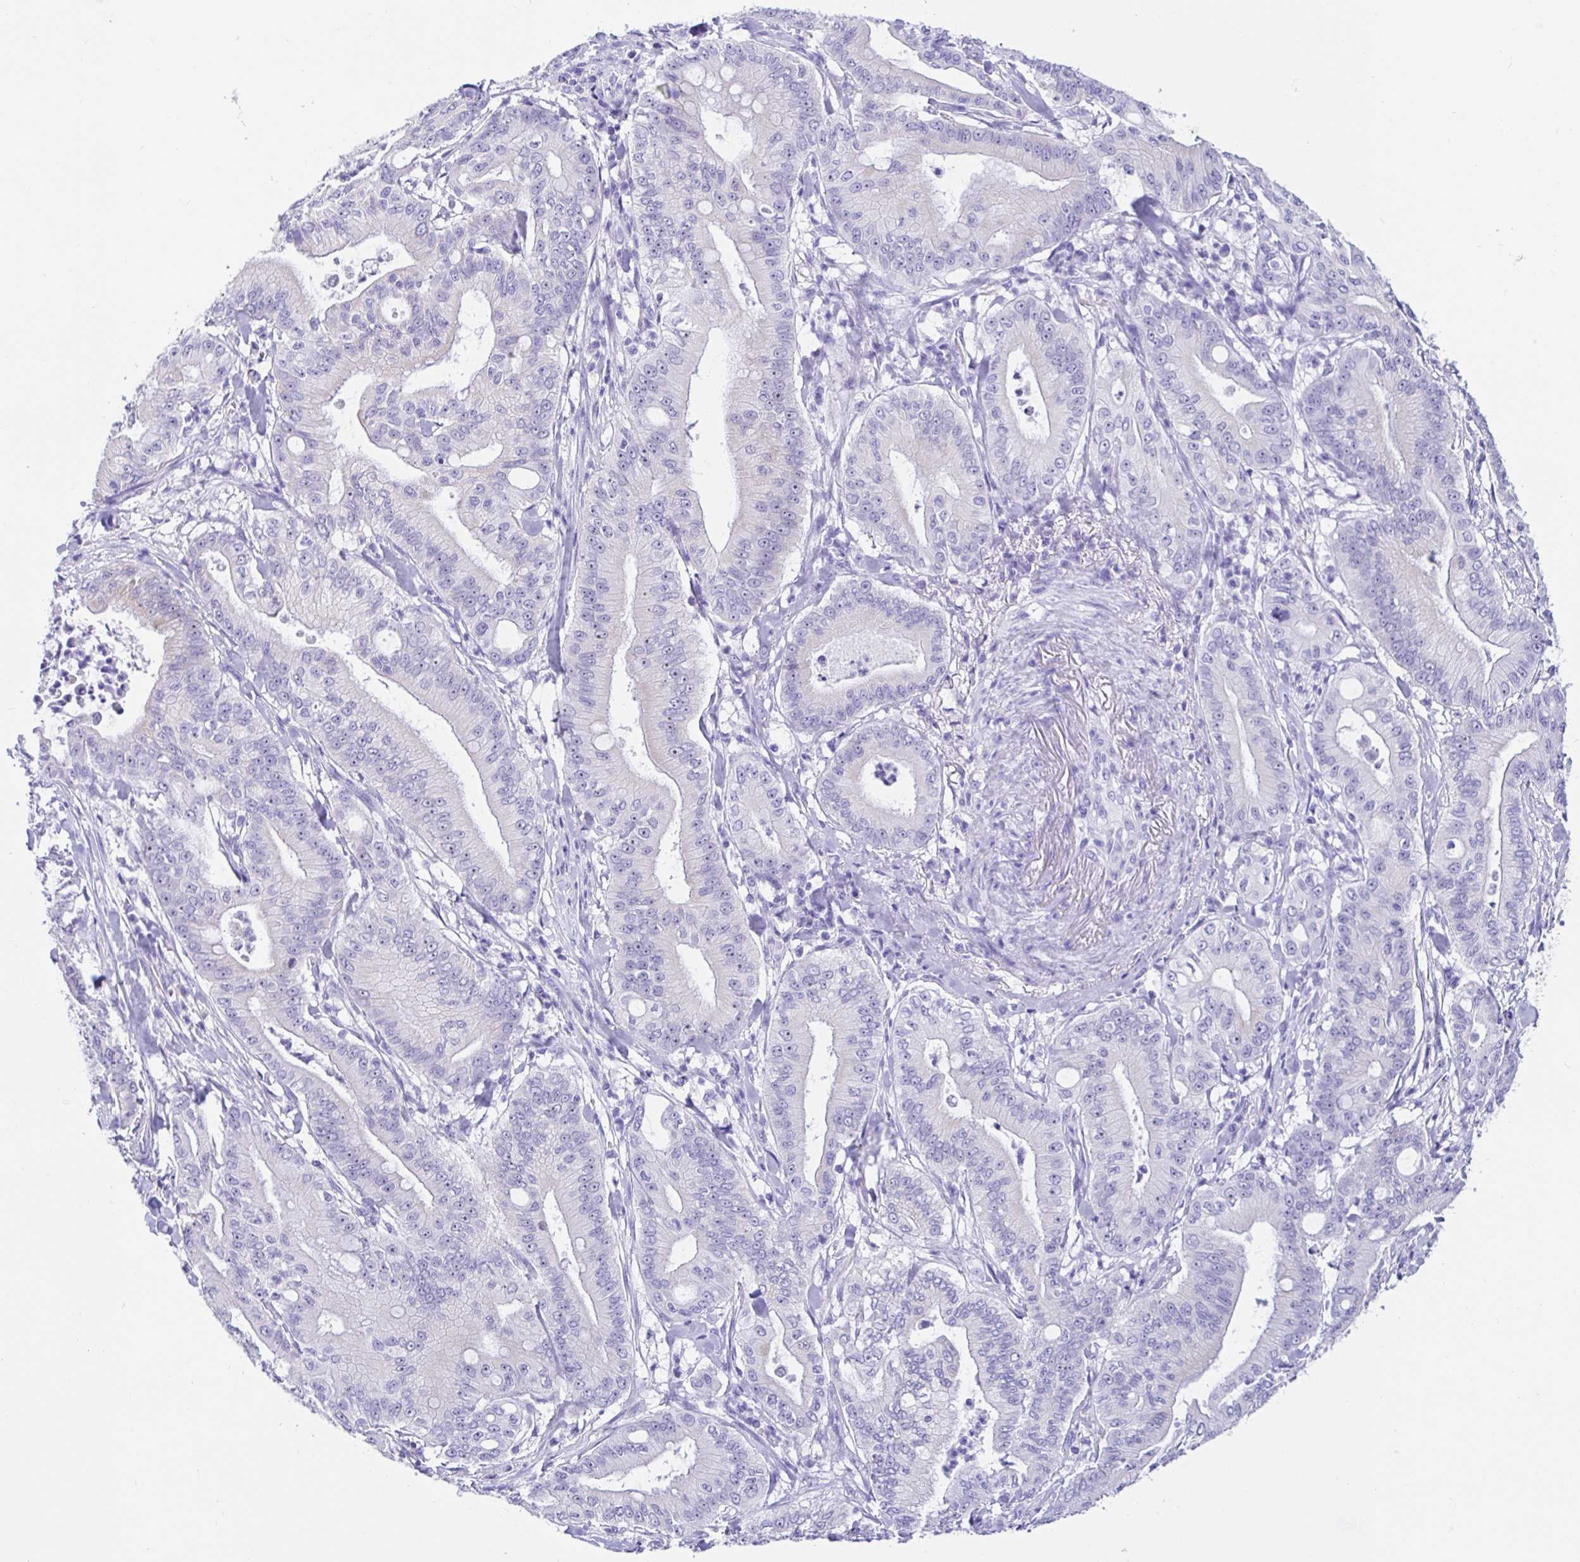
{"staining": {"intensity": "negative", "quantity": "none", "location": "none"}, "tissue": "pancreatic cancer", "cell_type": "Tumor cells", "image_type": "cancer", "snomed": [{"axis": "morphology", "description": "Adenocarcinoma, NOS"}, {"axis": "topography", "description": "Pancreas"}], "caption": "A high-resolution photomicrograph shows IHC staining of pancreatic cancer, which demonstrates no significant staining in tumor cells. (Brightfield microscopy of DAB IHC at high magnification).", "gene": "PRAMEF19", "patient": {"sex": "male", "age": 71}}